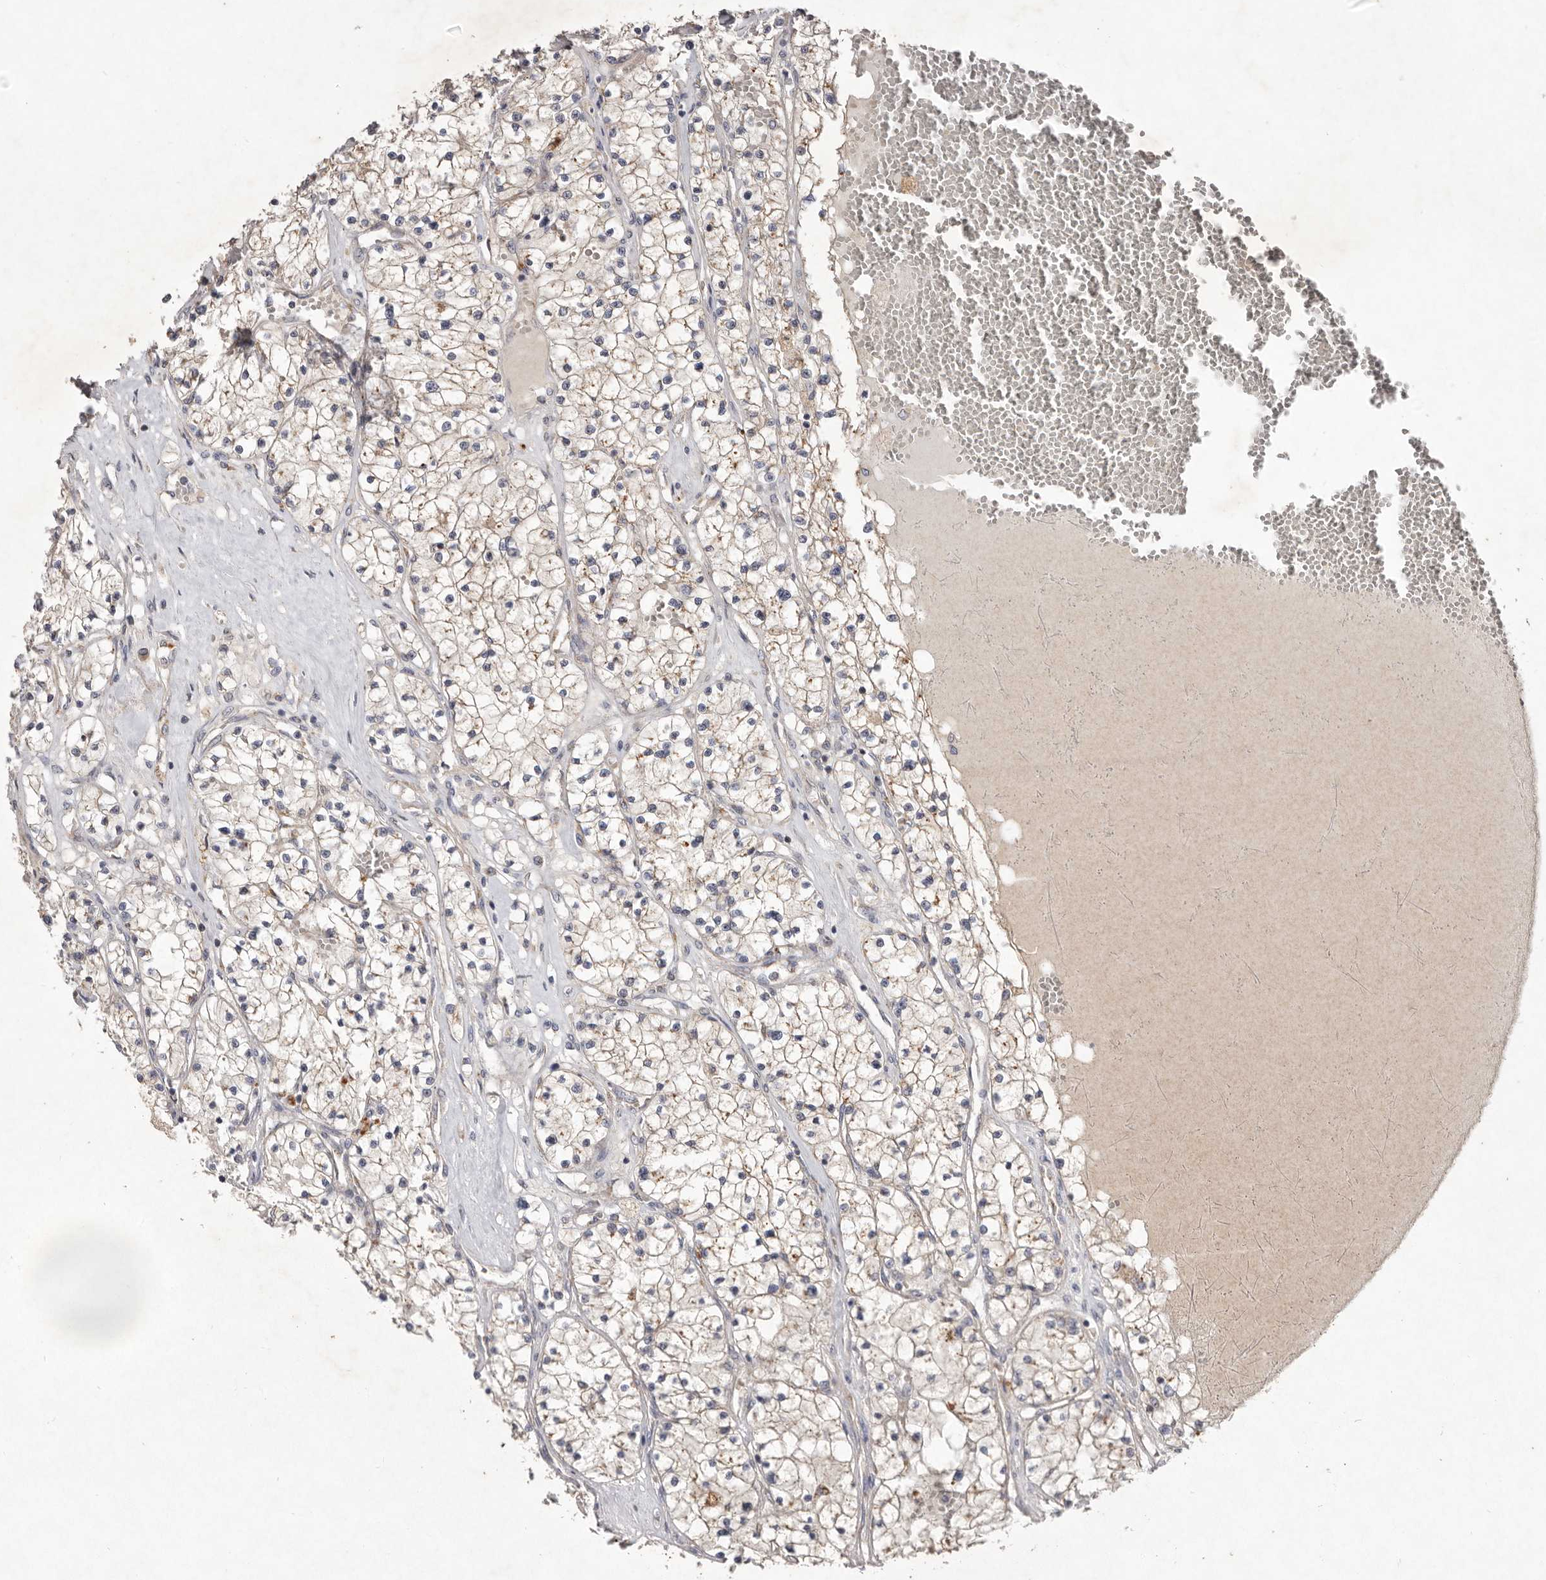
{"staining": {"intensity": "weak", "quantity": ">75%", "location": "cytoplasmic/membranous"}, "tissue": "renal cancer", "cell_type": "Tumor cells", "image_type": "cancer", "snomed": [{"axis": "morphology", "description": "Normal tissue, NOS"}, {"axis": "morphology", "description": "Adenocarcinoma, NOS"}, {"axis": "topography", "description": "Kidney"}], "caption": "About >75% of tumor cells in human renal cancer demonstrate weak cytoplasmic/membranous protein expression as visualized by brown immunohistochemical staining.", "gene": "USP24", "patient": {"sex": "male", "age": 68}}